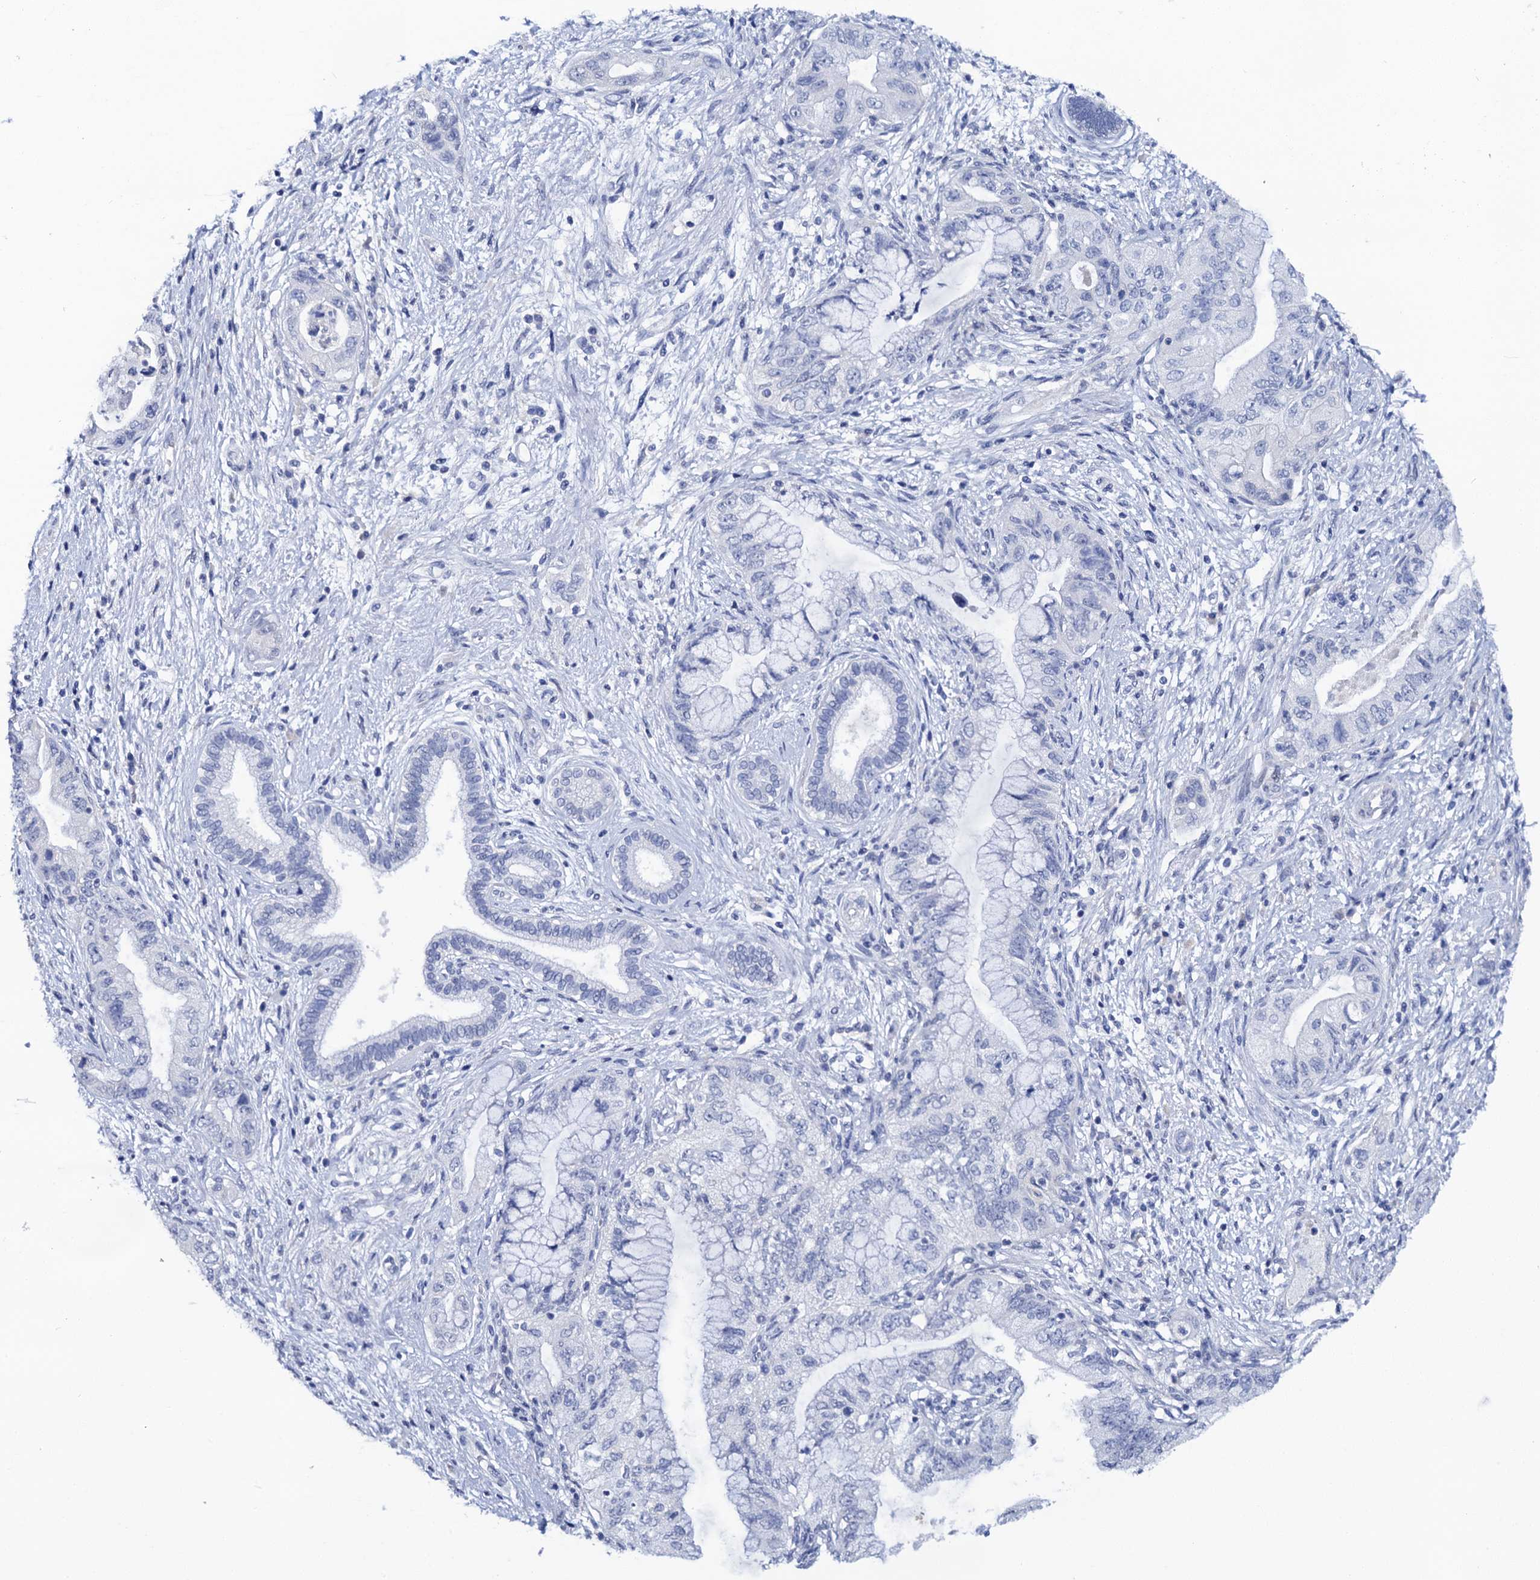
{"staining": {"intensity": "negative", "quantity": "none", "location": "none"}, "tissue": "pancreatic cancer", "cell_type": "Tumor cells", "image_type": "cancer", "snomed": [{"axis": "morphology", "description": "Adenocarcinoma, NOS"}, {"axis": "topography", "description": "Pancreas"}], "caption": "Pancreatic adenocarcinoma was stained to show a protein in brown. There is no significant staining in tumor cells. The staining was performed using DAB (3,3'-diaminobenzidine) to visualize the protein expression in brown, while the nuclei were stained in blue with hematoxylin (Magnification: 20x).", "gene": "LYPD3", "patient": {"sex": "female", "age": 73}}